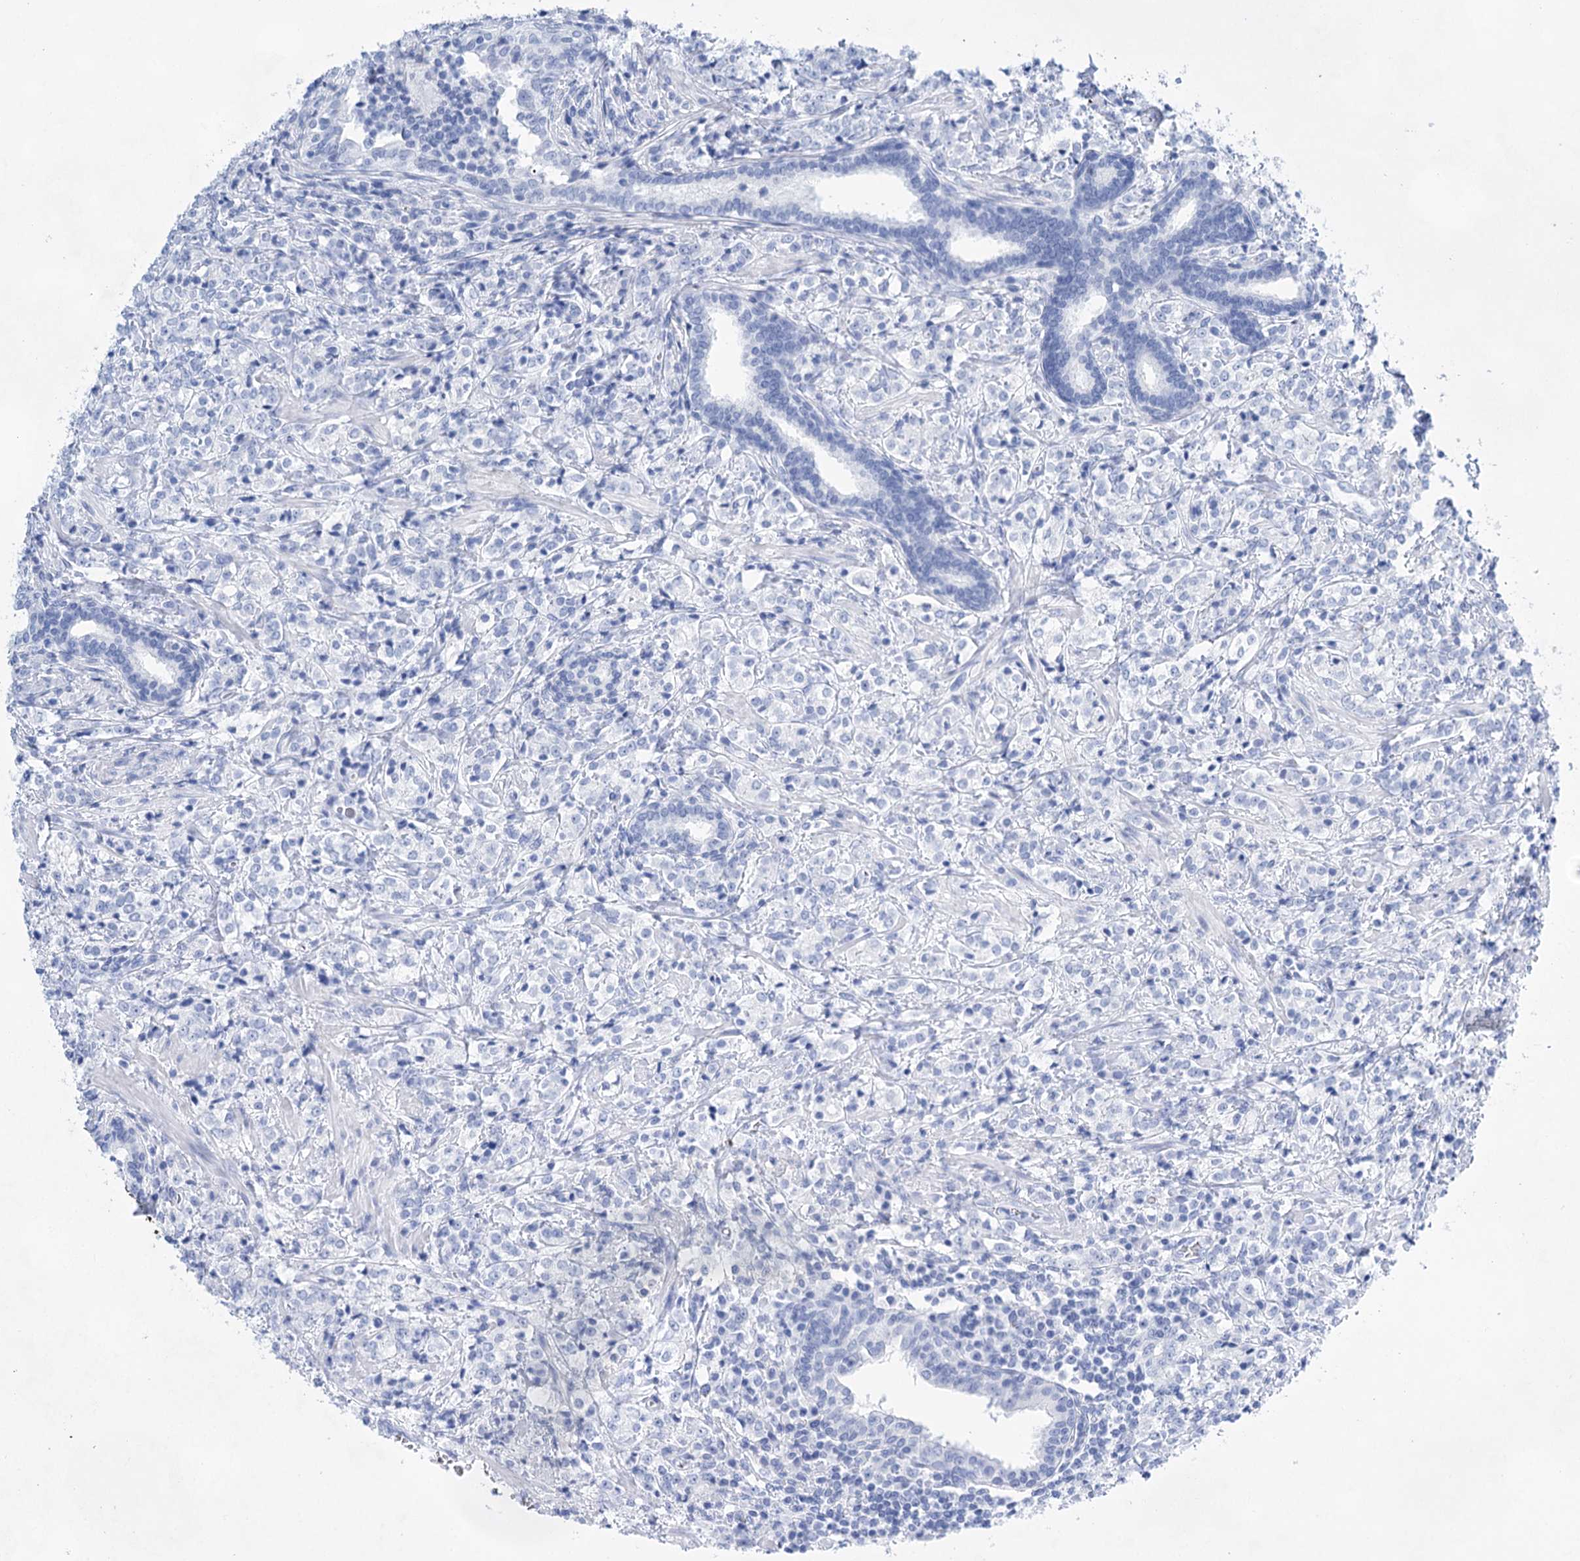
{"staining": {"intensity": "negative", "quantity": "none", "location": "none"}, "tissue": "prostate cancer", "cell_type": "Tumor cells", "image_type": "cancer", "snomed": [{"axis": "morphology", "description": "Adenocarcinoma, High grade"}, {"axis": "topography", "description": "Prostate"}], "caption": "DAB (3,3'-diaminobenzidine) immunohistochemical staining of human prostate cancer (high-grade adenocarcinoma) demonstrates no significant staining in tumor cells.", "gene": "LALBA", "patient": {"sex": "male", "age": 69}}